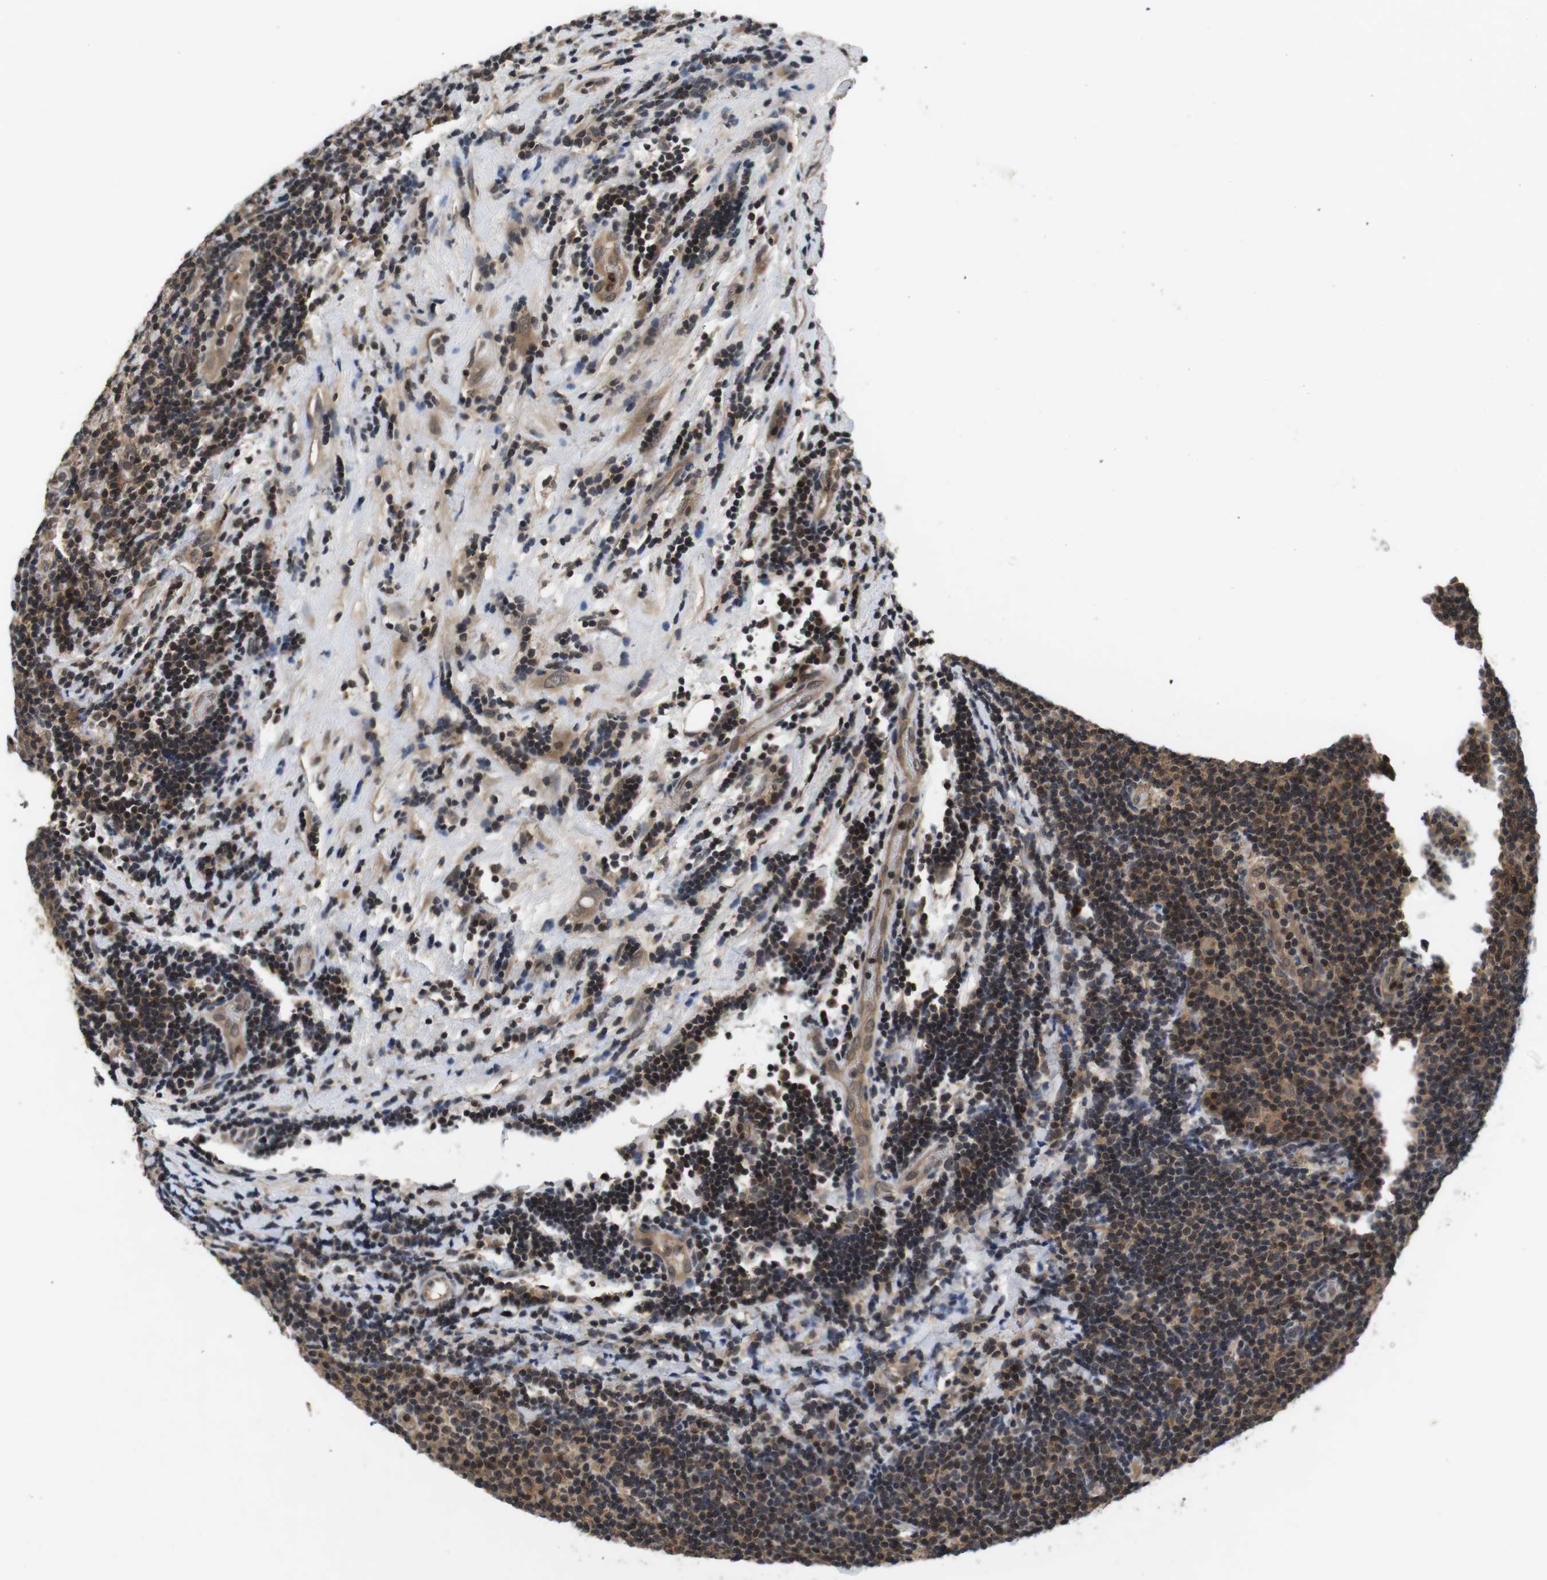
{"staining": {"intensity": "moderate", "quantity": "25%-75%", "location": "cytoplasmic/membranous,nuclear"}, "tissue": "lymphoma", "cell_type": "Tumor cells", "image_type": "cancer", "snomed": [{"axis": "morphology", "description": "Malignant lymphoma, non-Hodgkin's type, Low grade"}, {"axis": "topography", "description": "Lymph node"}], "caption": "An IHC image of tumor tissue is shown. Protein staining in brown shows moderate cytoplasmic/membranous and nuclear positivity in low-grade malignant lymphoma, non-Hodgkin's type within tumor cells.", "gene": "FADD", "patient": {"sex": "male", "age": 83}}